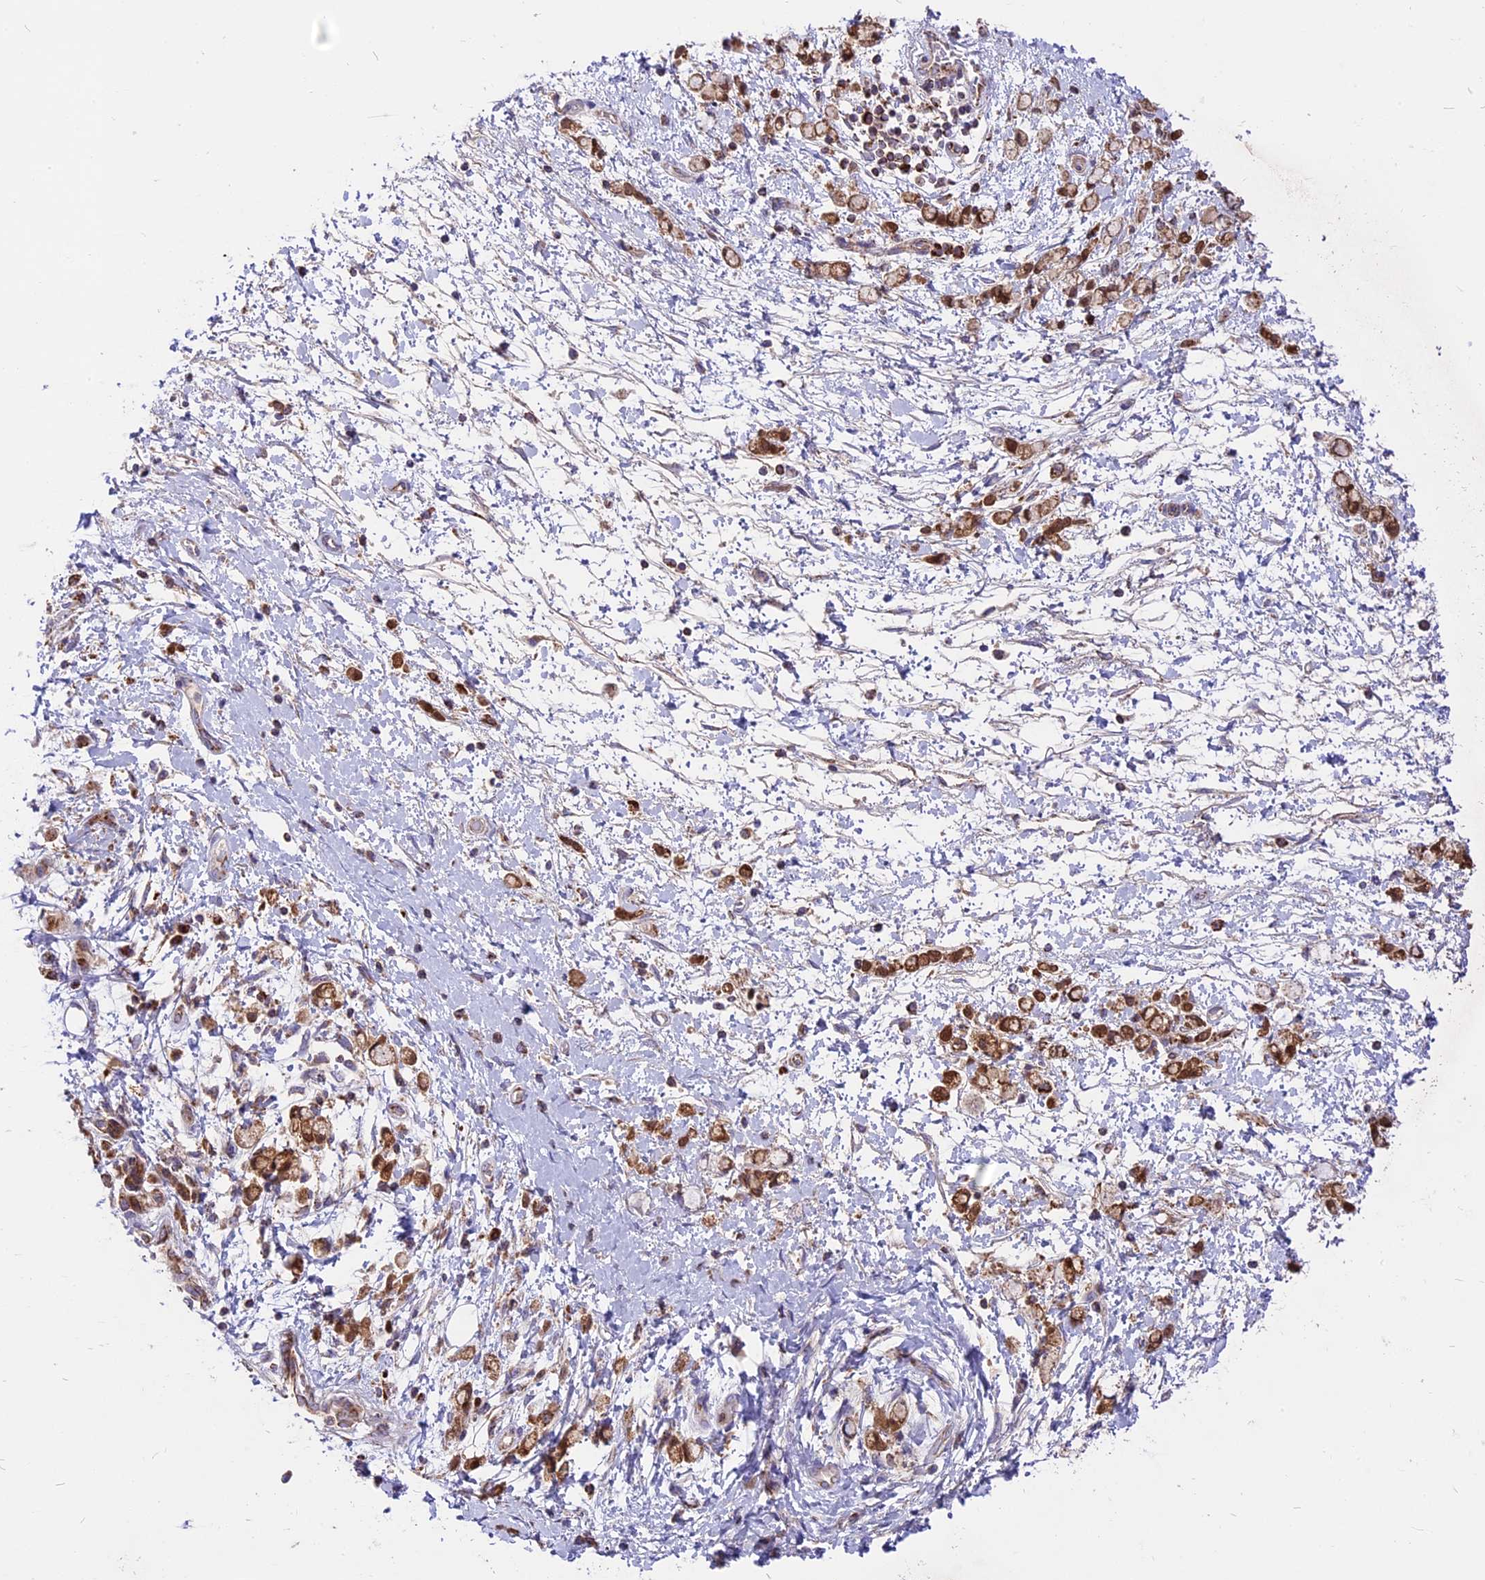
{"staining": {"intensity": "moderate", "quantity": ">75%", "location": "cytoplasmic/membranous"}, "tissue": "stomach cancer", "cell_type": "Tumor cells", "image_type": "cancer", "snomed": [{"axis": "morphology", "description": "Adenocarcinoma, NOS"}, {"axis": "topography", "description": "Stomach"}], "caption": "IHC of adenocarcinoma (stomach) shows medium levels of moderate cytoplasmic/membranous positivity in approximately >75% of tumor cells.", "gene": "COX17", "patient": {"sex": "female", "age": 60}}